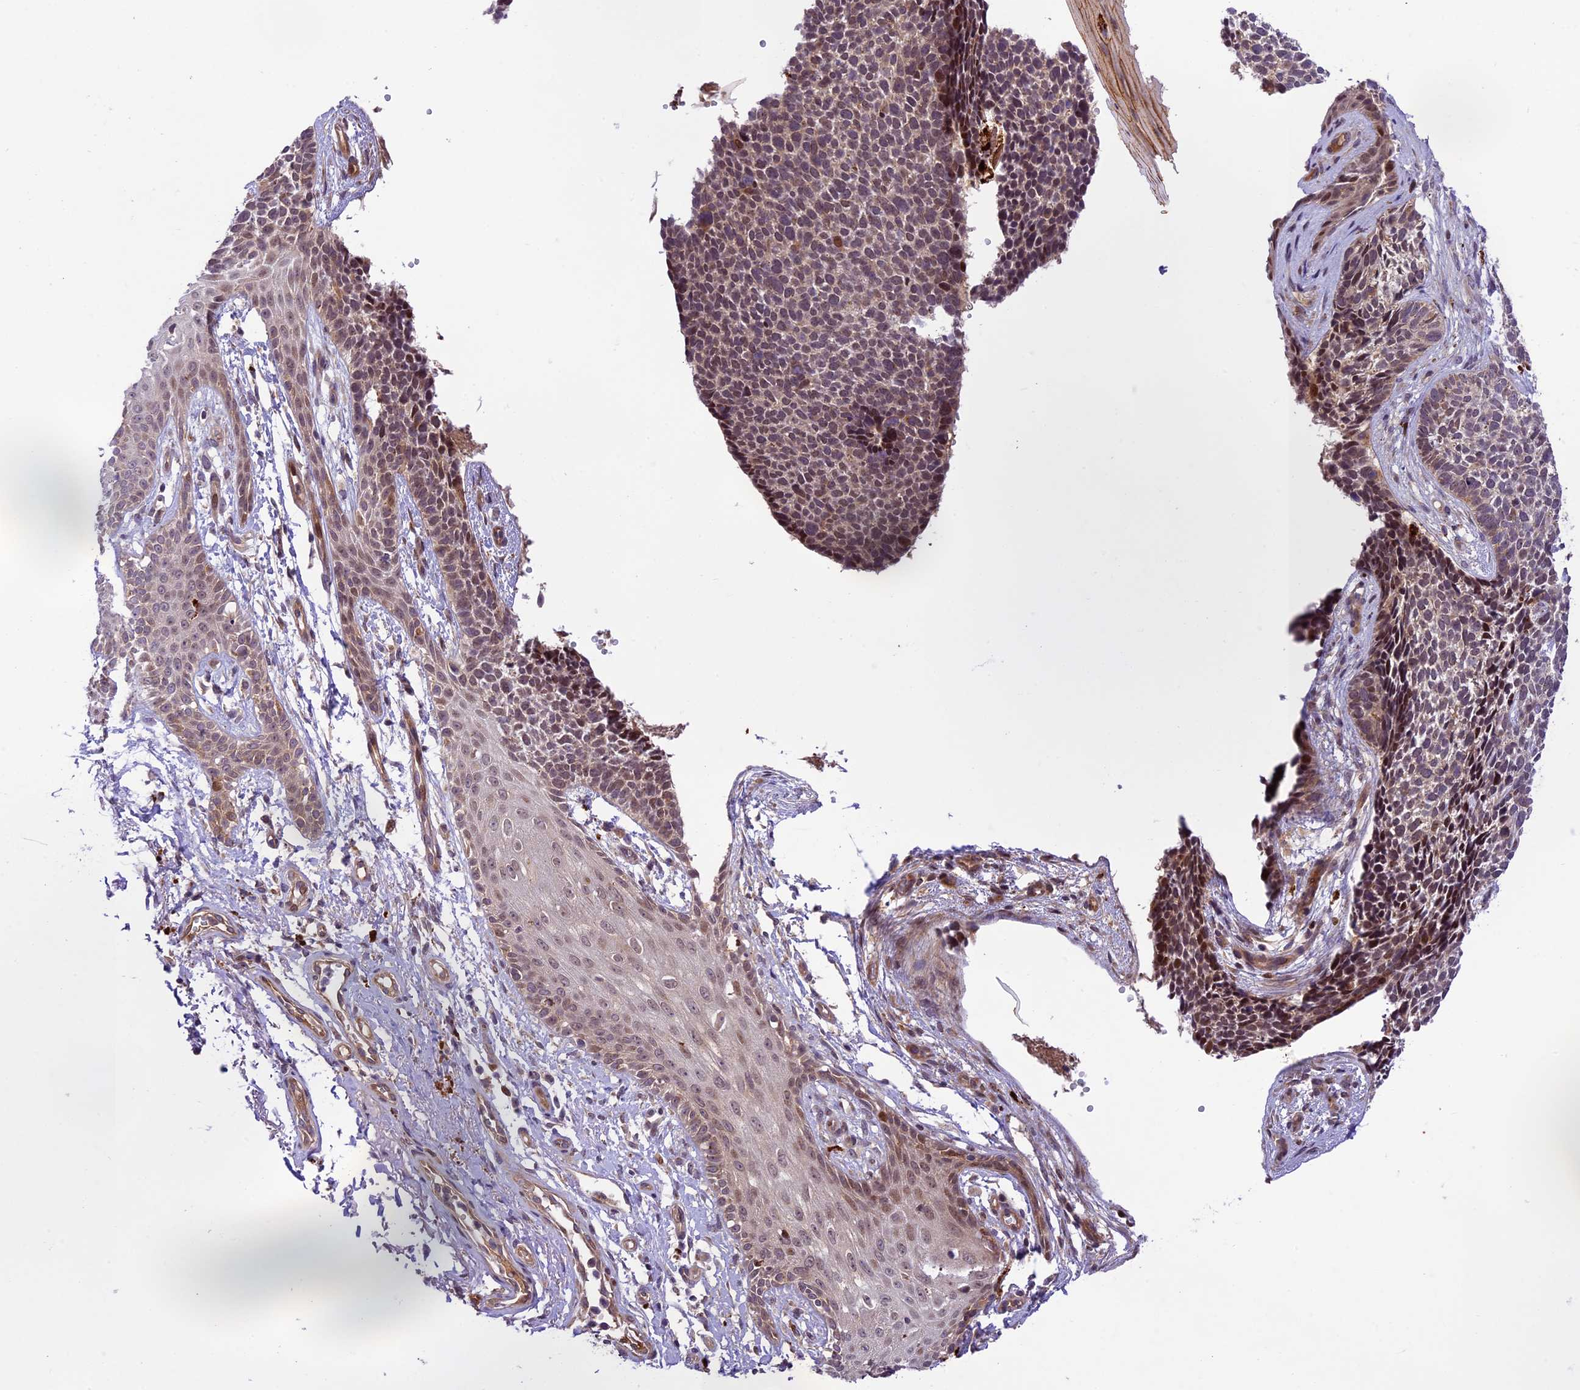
{"staining": {"intensity": "moderate", "quantity": "25%-75%", "location": "nuclear"}, "tissue": "skin cancer", "cell_type": "Tumor cells", "image_type": "cancer", "snomed": [{"axis": "morphology", "description": "Basal cell carcinoma"}, {"axis": "topography", "description": "Skin"}], "caption": "Immunohistochemistry histopathology image of human skin cancer (basal cell carcinoma) stained for a protein (brown), which shows medium levels of moderate nuclear expression in about 25%-75% of tumor cells.", "gene": "NEK8", "patient": {"sex": "female", "age": 84}}